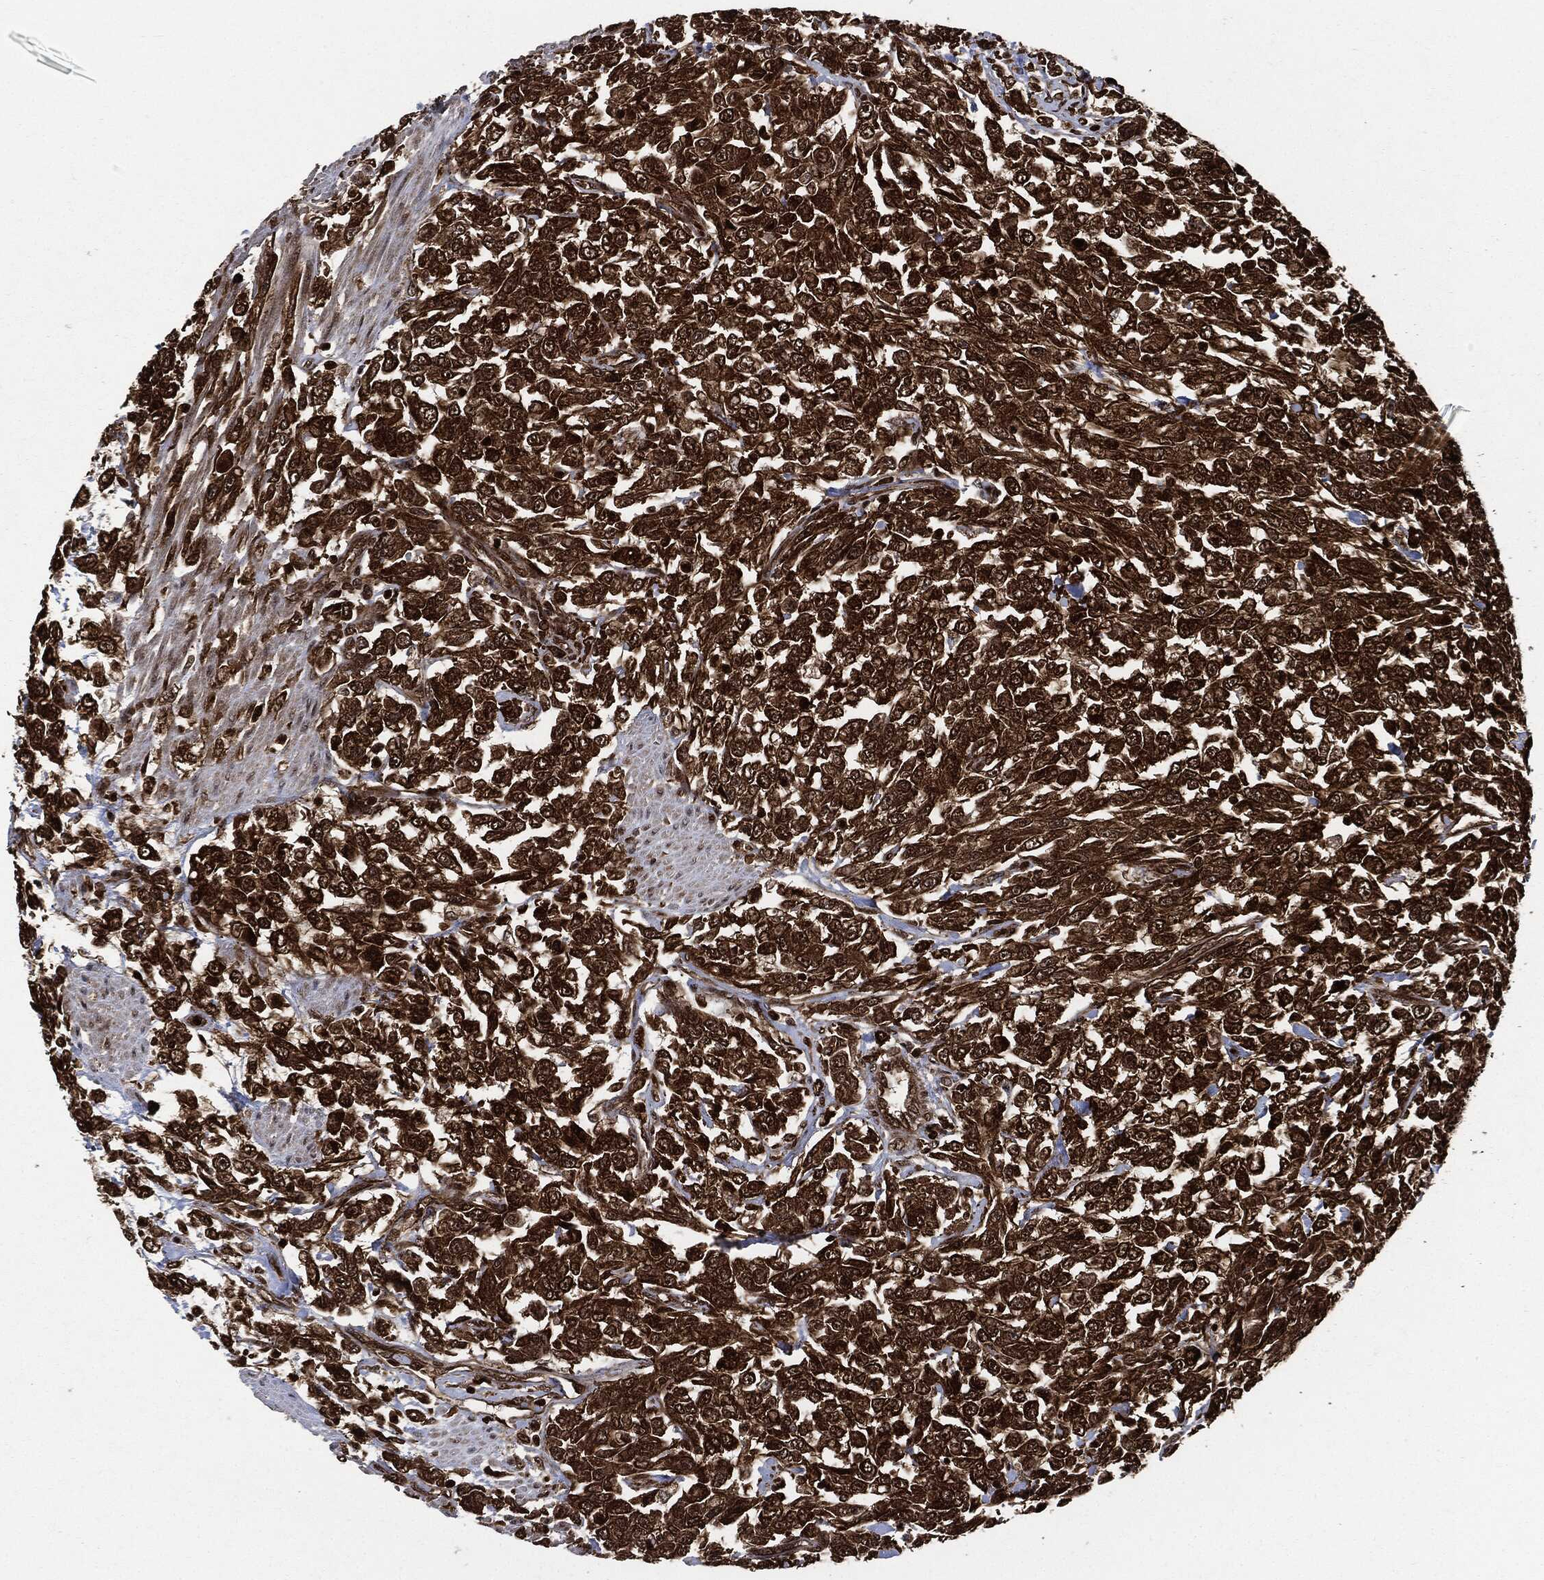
{"staining": {"intensity": "strong", "quantity": ">75%", "location": "cytoplasmic/membranous"}, "tissue": "urothelial cancer", "cell_type": "Tumor cells", "image_type": "cancer", "snomed": [{"axis": "morphology", "description": "Urothelial carcinoma, High grade"}, {"axis": "topography", "description": "Urinary bladder"}], "caption": "Protein staining shows strong cytoplasmic/membranous staining in approximately >75% of tumor cells in urothelial cancer.", "gene": "YWHAB", "patient": {"sex": "male", "age": 46}}